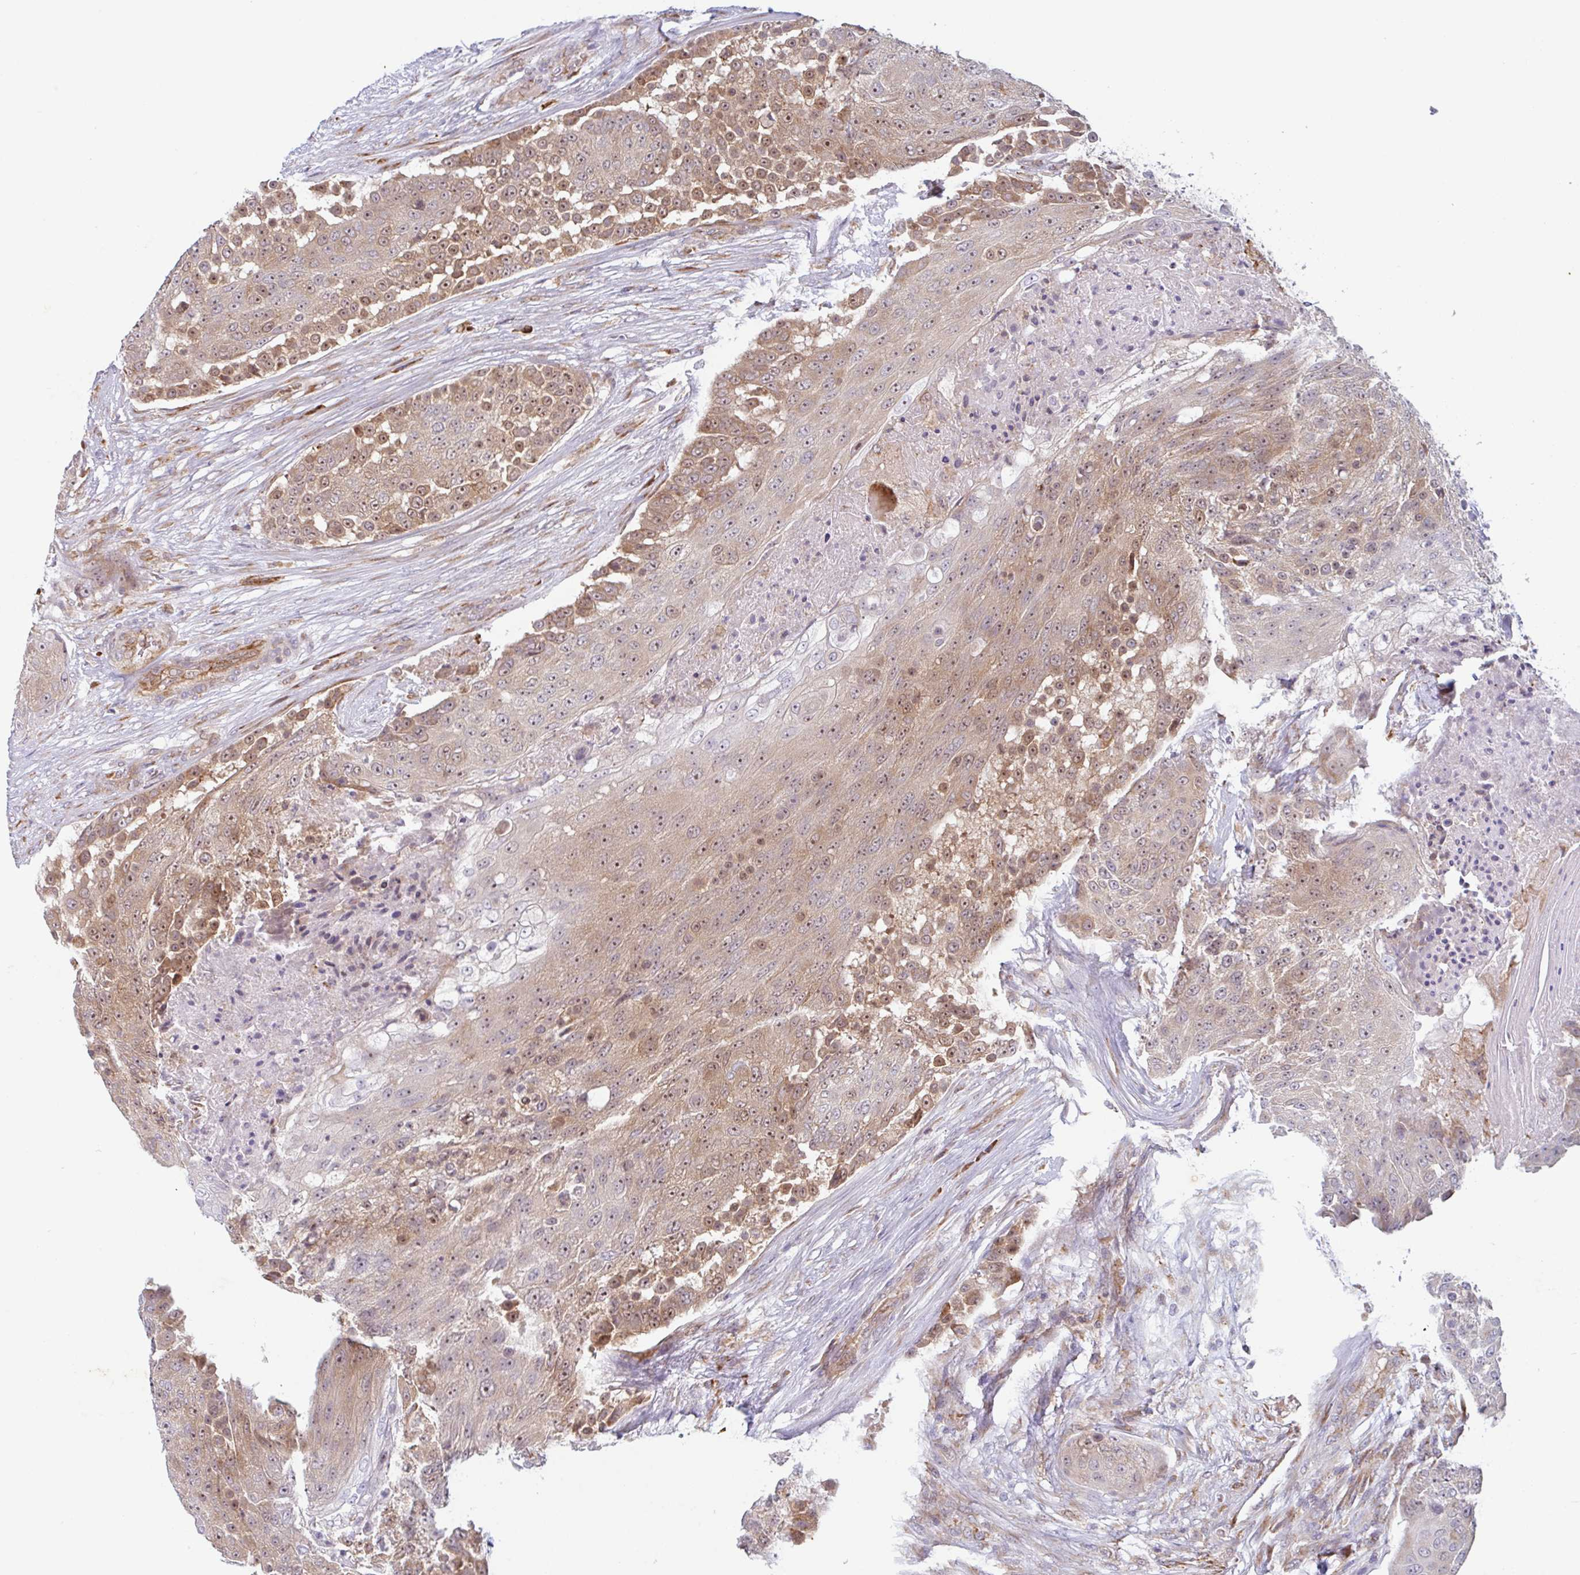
{"staining": {"intensity": "moderate", "quantity": ">75%", "location": "cytoplasmic/membranous,nuclear"}, "tissue": "urothelial cancer", "cell_type": "Tumor cells", "image_type": "cancer", "snomed": [{"axis": "morphology", "description": "Urothelial carcinoma, High grade"}, {"axis": "topography", "description": "Urinary bladder"}], "caption": "Tumor cells exhibit medium levels of moderate cytoplasmic/membranous and nuclear expression in about >75% of cells in human urothelial cancer.", "gene": "RIT1", "patient": {"sex": "female", "age": 63}}